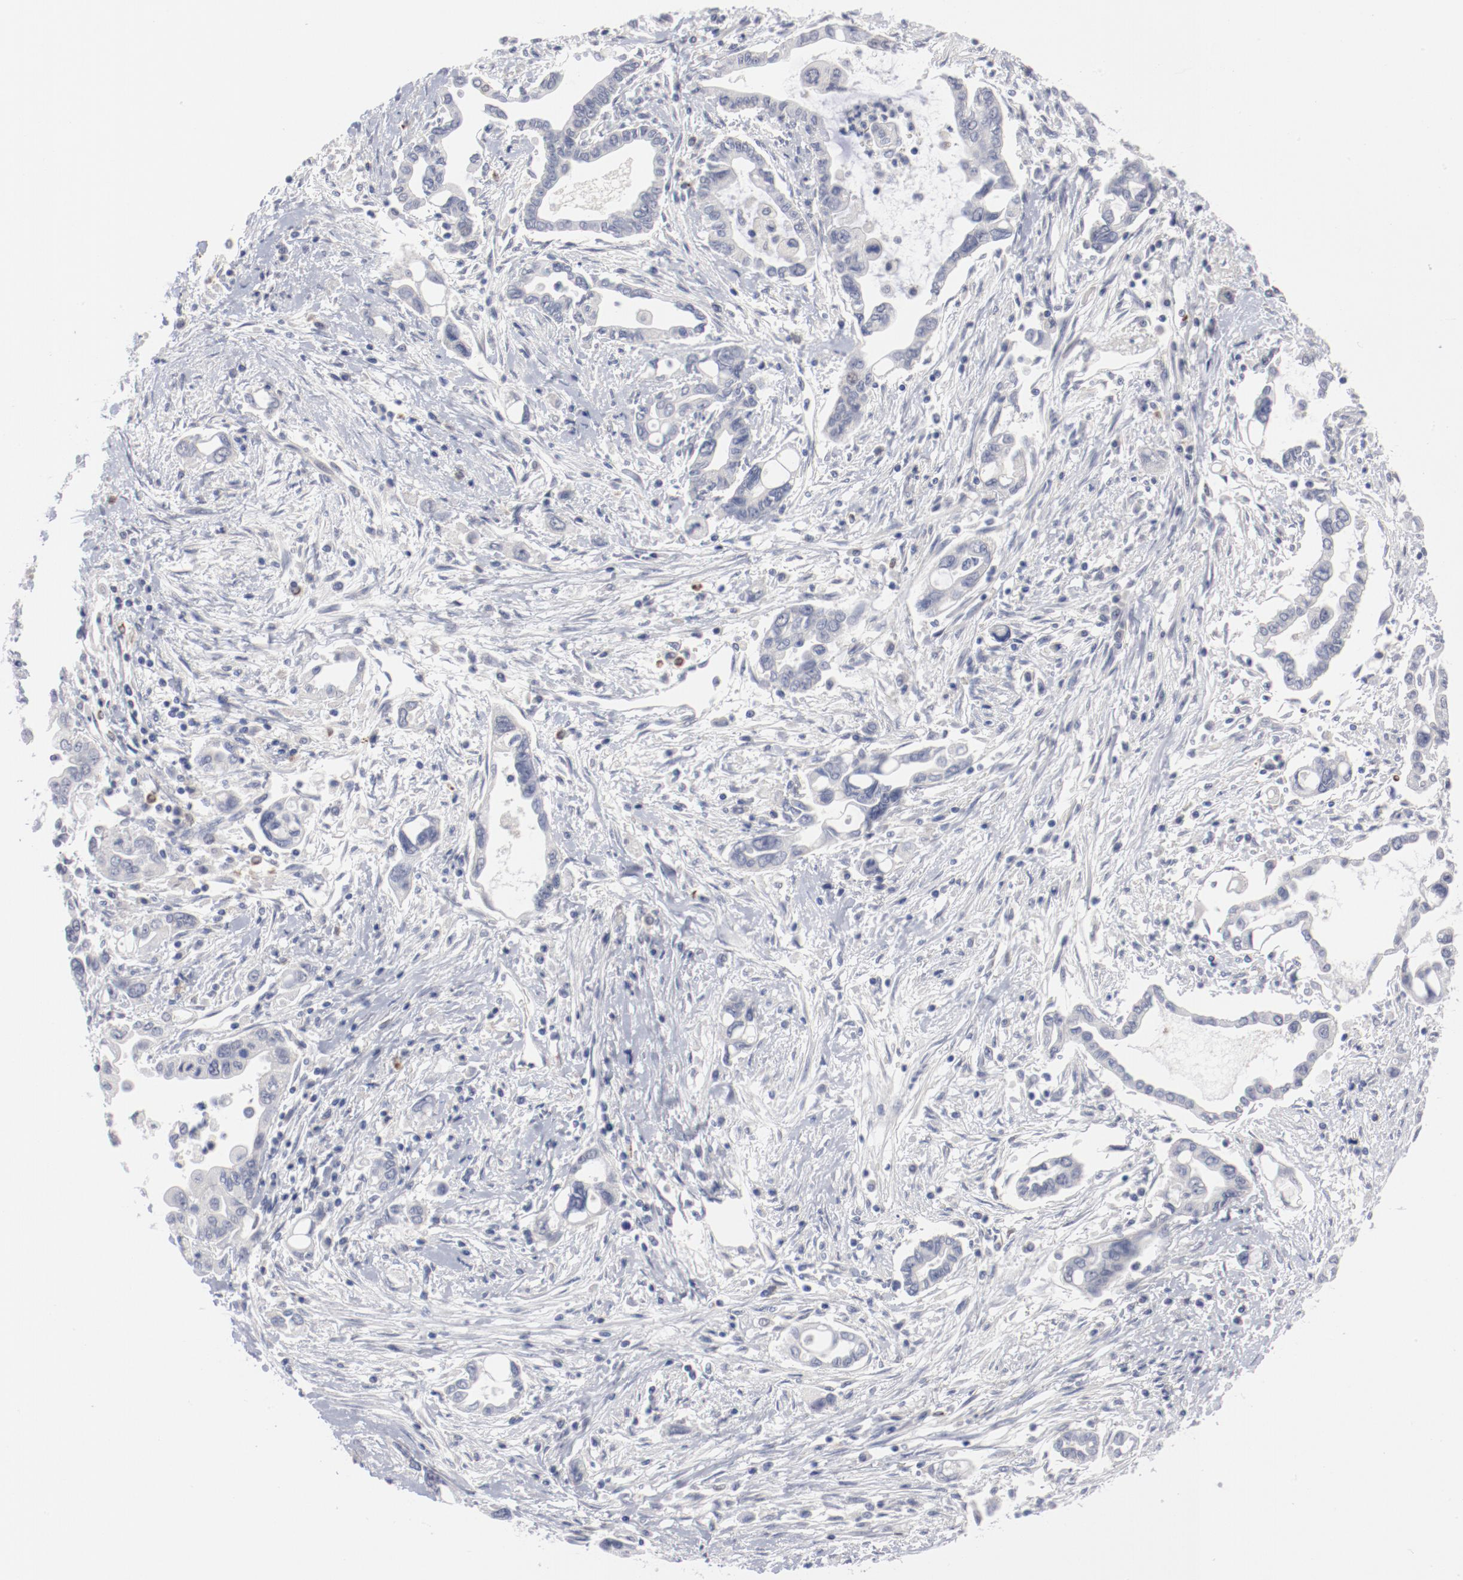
{"staining": {"intensity": "negative", "quantity": "none", "location": "none"}, "tissue": "pancreatic cancer", "cell_type": "Tumor cells", "image_type": "cancer", "snomed": [{"axis": "morphology", "description": "Adenocarcinoma, NOS"}, {"axis": "topography", "description": "Pancreas"}], "caption": "DAB immunohistochemical staining of human adenocarcinoma (pancreatic) reveals no significant positivity in tumor cells.", "gene": "SH3BGR", "patient": {"sex": "female", "age": 57}}